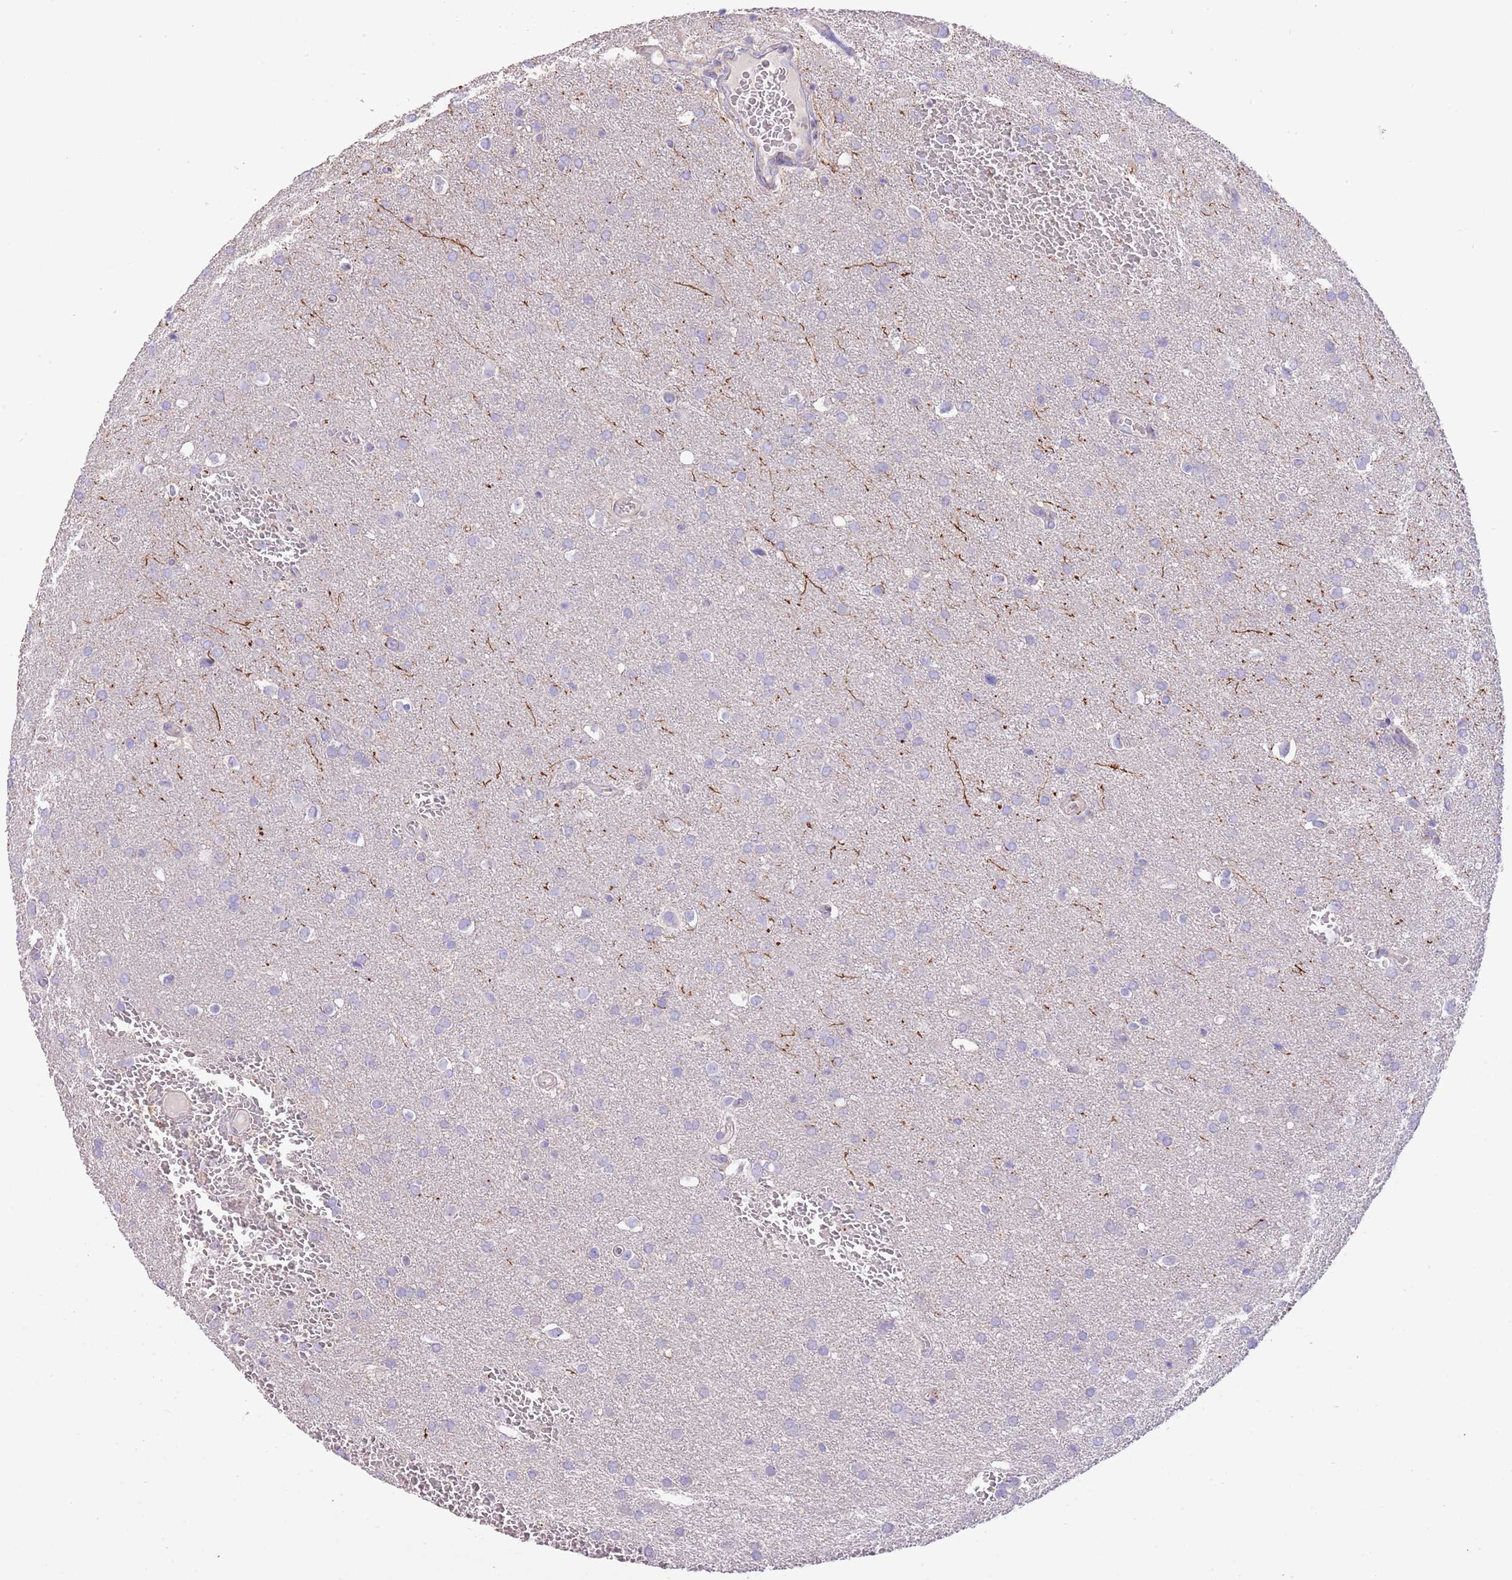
{"staining": {"intensity": "negative", "quantity": "none", "location": "none"}, "tissue": "glioma", "cell_type": "Tumor cells", "image_type": "cancer", "snomed": [{"axis": "morphology", "description": "Glioma, malignant, Low grade"}, {"axis": "topography", "description": "Brain"}], "caption": "The image demonstrates no staining of tumor cells in glioma. The staining was performed using DAB (3,3'-diaminobenzidine) to visualize the protein expression in brown, while the nuclei were stained in blue with hematoxylin (Magnification: 20x).", "gene": "SFTPA1", "patient": {"sex": "female", "age": 32}}